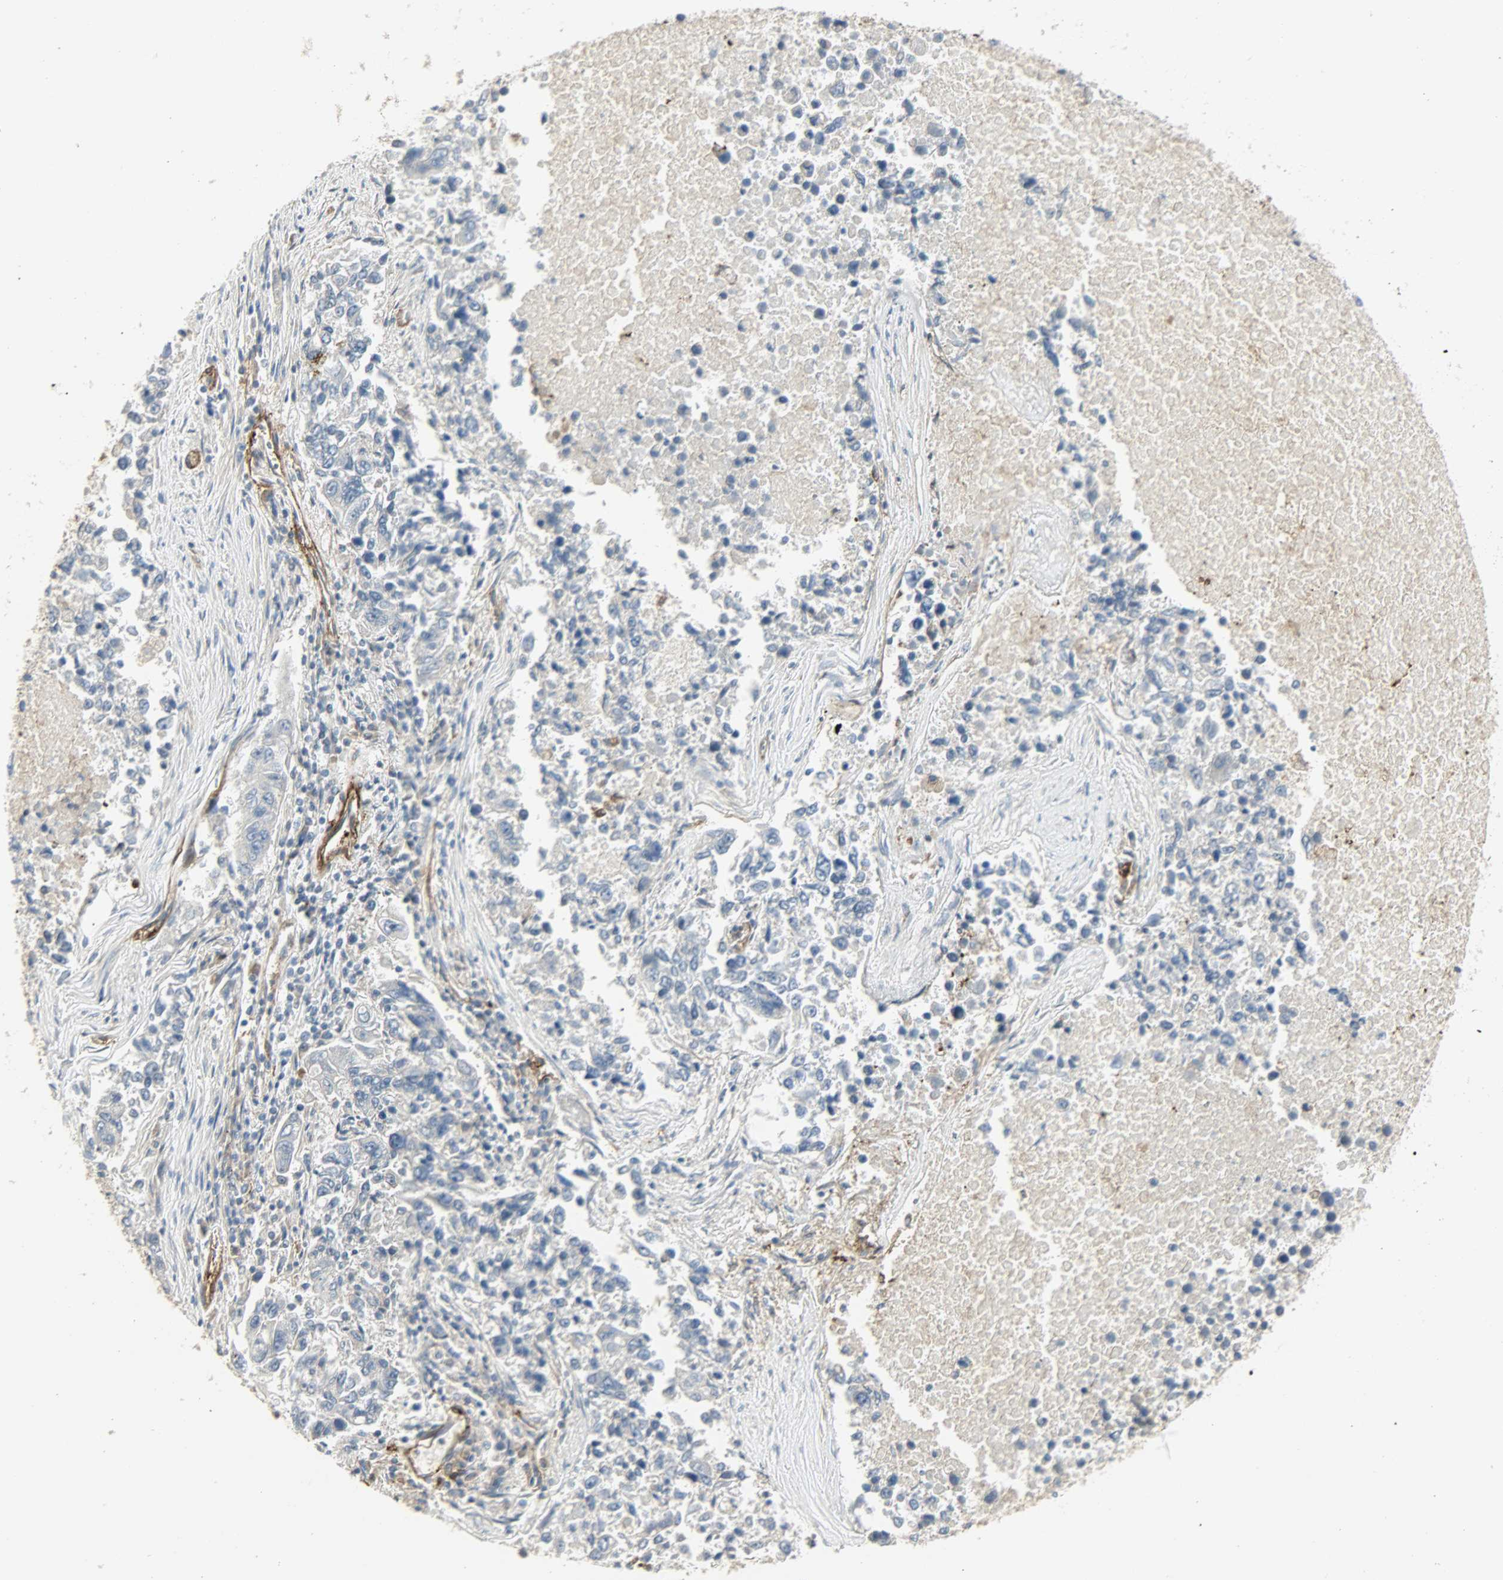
{"staining": {"intensity": "negative", "quantity": "none", "location": "none"}, "tissue": "lung cancer", "cell_type": "Tumor cells", "image_type": "cancer", "snomed": [{"axis": "morphology", "description": "Adenocarcinoma, NOS"}, {"axis": "topography", "description": "Lung"}], "caption": "Adenocarcinoma (lung) was stained to show a protein in brown. There is no significant expression in tumor cells.", "gene": "ENPEP", "patient": {"sex": "male", "age": 84}}